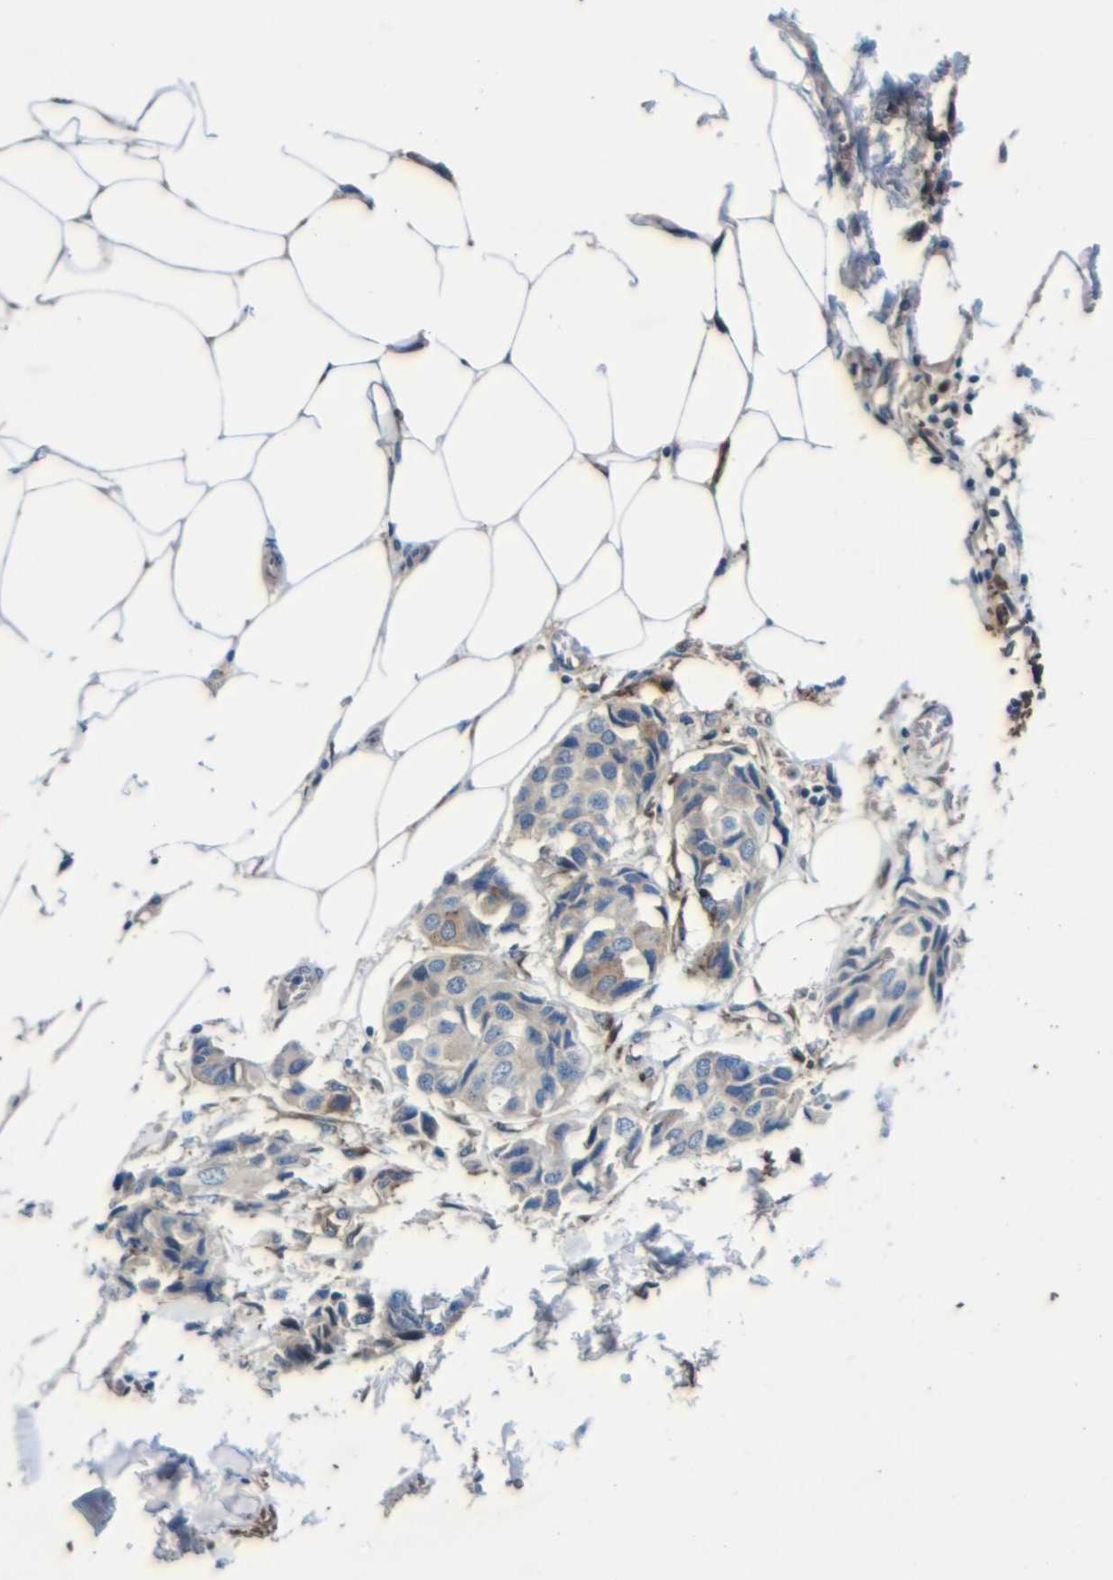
{"staining": {"intensity": "moderate", "quantity": ">75%", "location": "cytoplasmic/membranous"}, "tissue": "breast cancer", "cell_type": "Tumor cells", "image_type": "cancer", "snomed": [{"axis": "morphology", "description": "Duct carcinoma"}, {"axis": "topography", "description": "Breast"}], "caption": "This is an image of IHC staining of breast cancer, which shows moderate expression in the cytoplasmic/membranous of tumor cells.", "gene": "PARP14", "patient": {"sex": "female", "age": 80}}